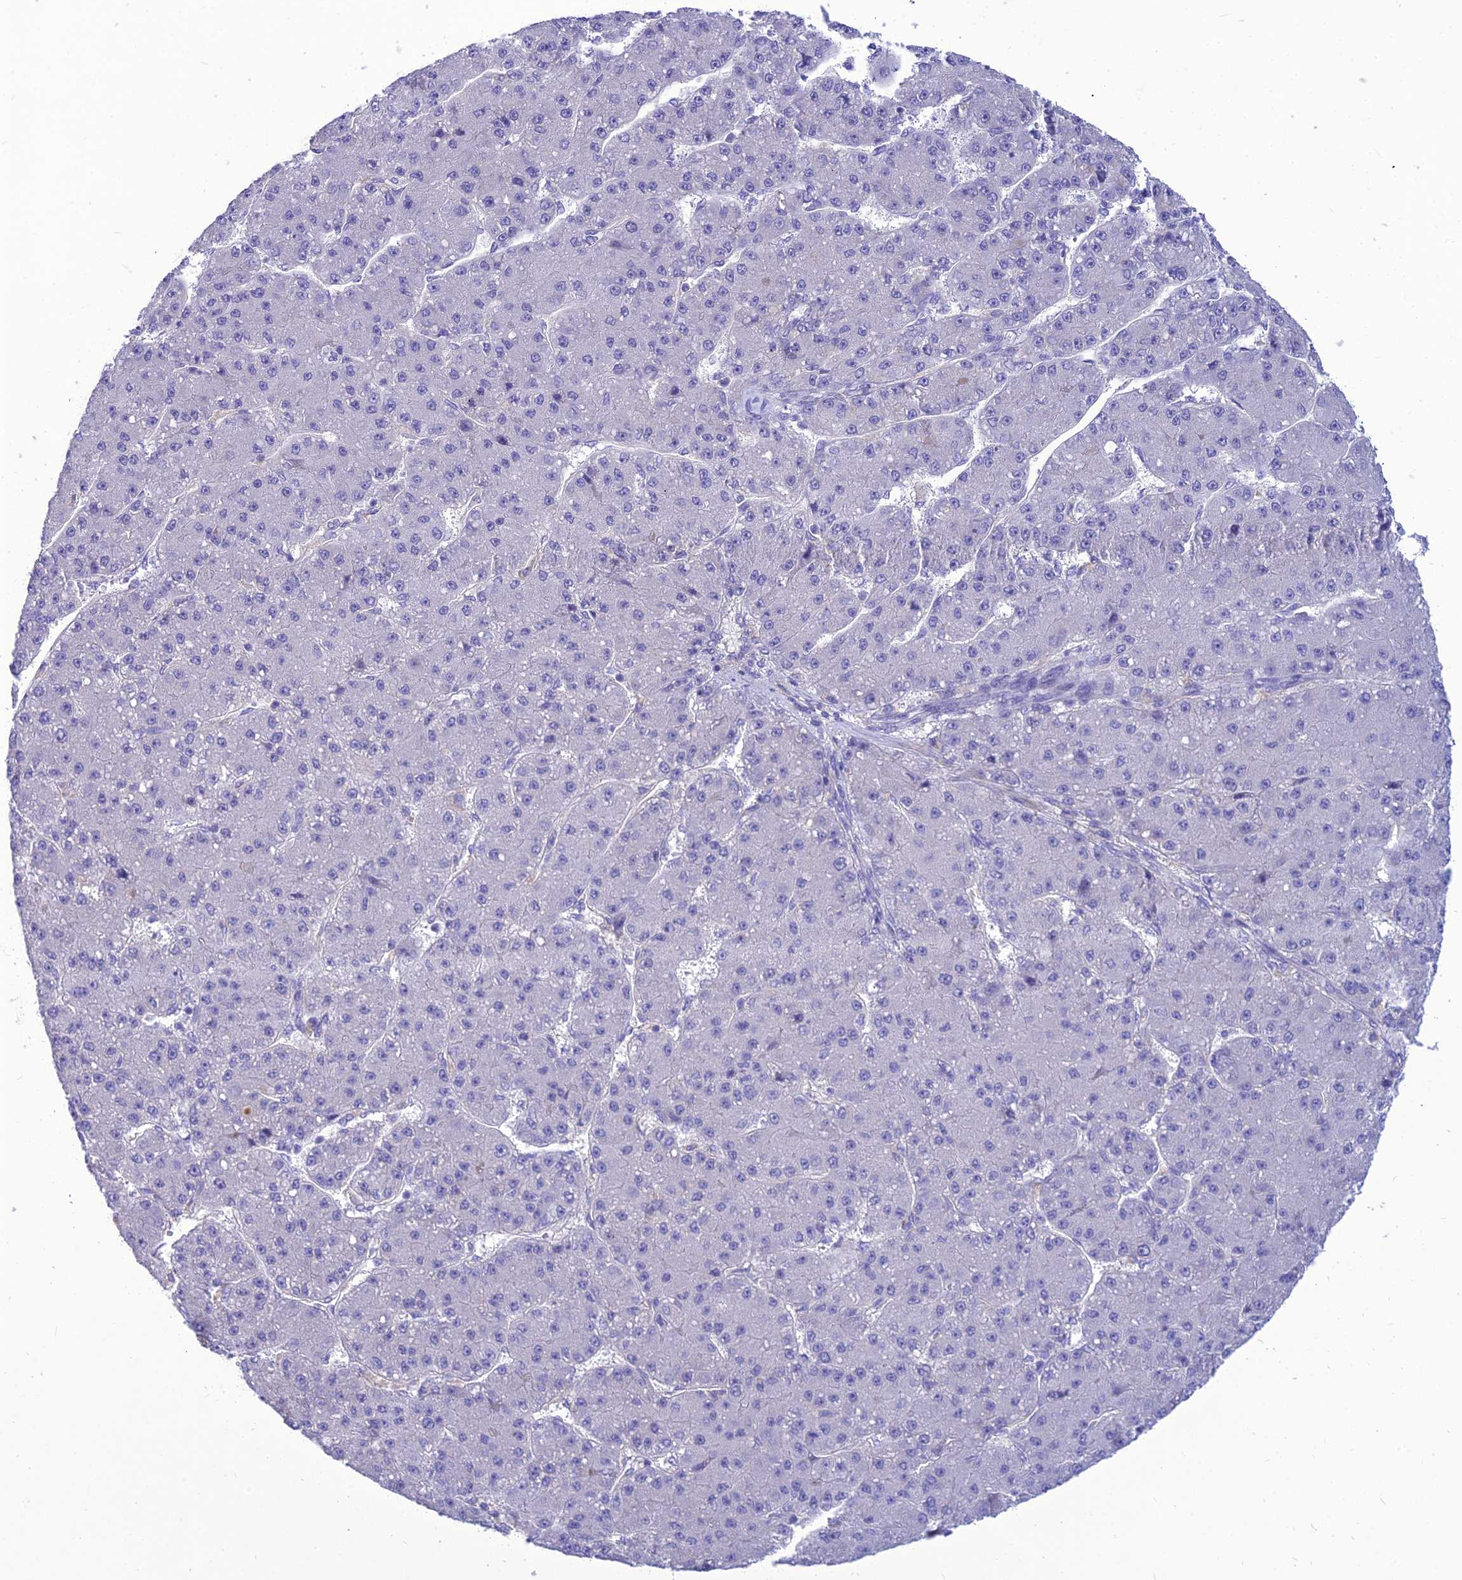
{"staining": {"intensity": "negative", "quantity": "none", "location": "none"}, "tissue": "liver cancer", "cell_type": "Tumor cells", "image_type": "cancer", "snomed": [{"axis": "morphology", "description": "Carcinoma, Hepatocellular, NOS"}, {"axis": "topography", "description": "Liver"}], "caption": "This is a image of IHC staining of liver cancer, which shows no staining in tumor cells.", "gene": "TEKT3", "patient": {"sex": "male", "age": 67}}